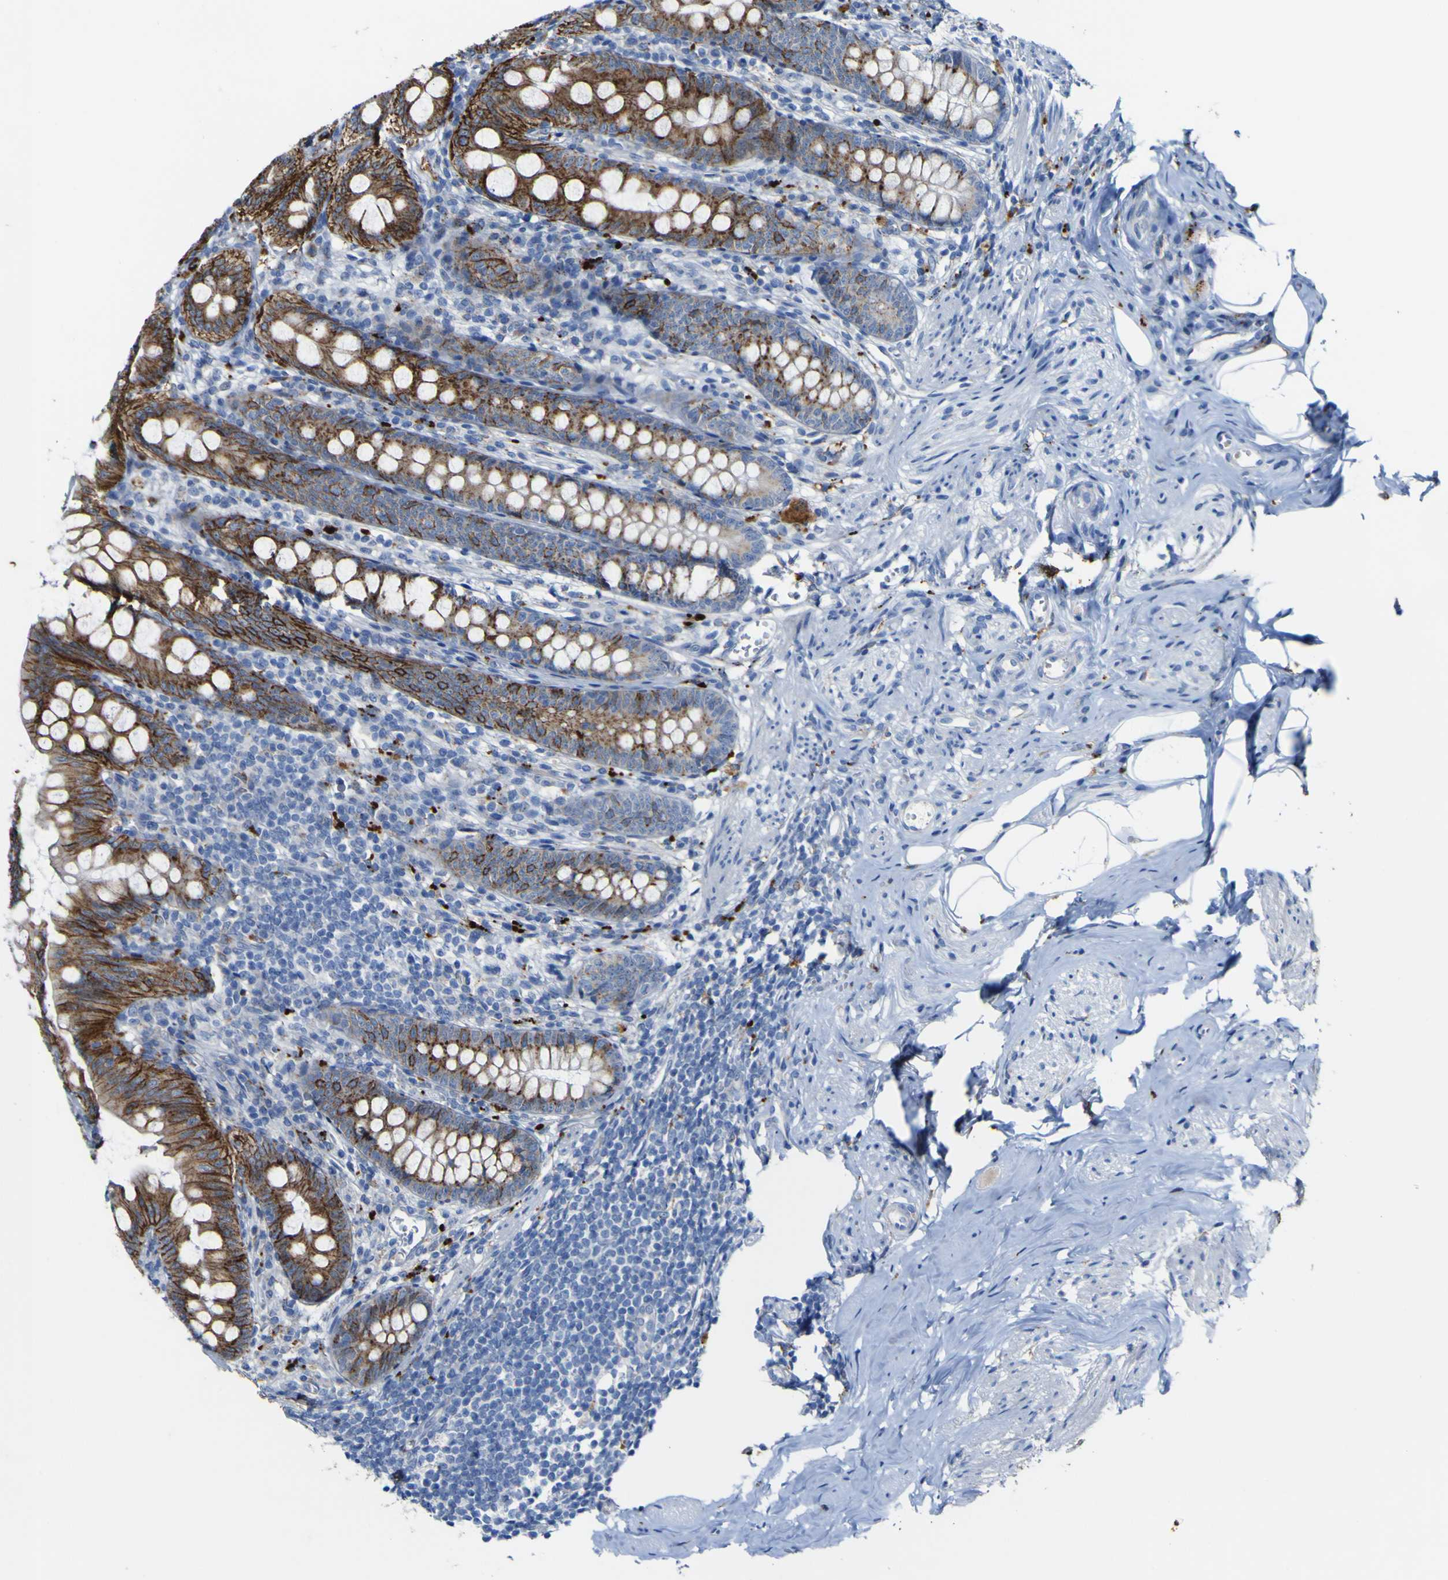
{"staining": {"intensity": "strong", "quantity": ">75%", "location": "cytoplasmic/membranous"}, "tissue": "appendix", "cell_type": "Glandular cells", "image_type": "normal", "snomed": [{"axis": "morphology", "description": "Normal tissue, NOS"}, {"axis": "topography", "description": "Appendix"}], "caption": "Normal appendix was stained to show a protein in brown. There is high levels of strong cytoplasmic/membranous expression in about >75% of glandular cells.", "gene": "PTPRF", "patient": {"sex": "female", "age": 77}}